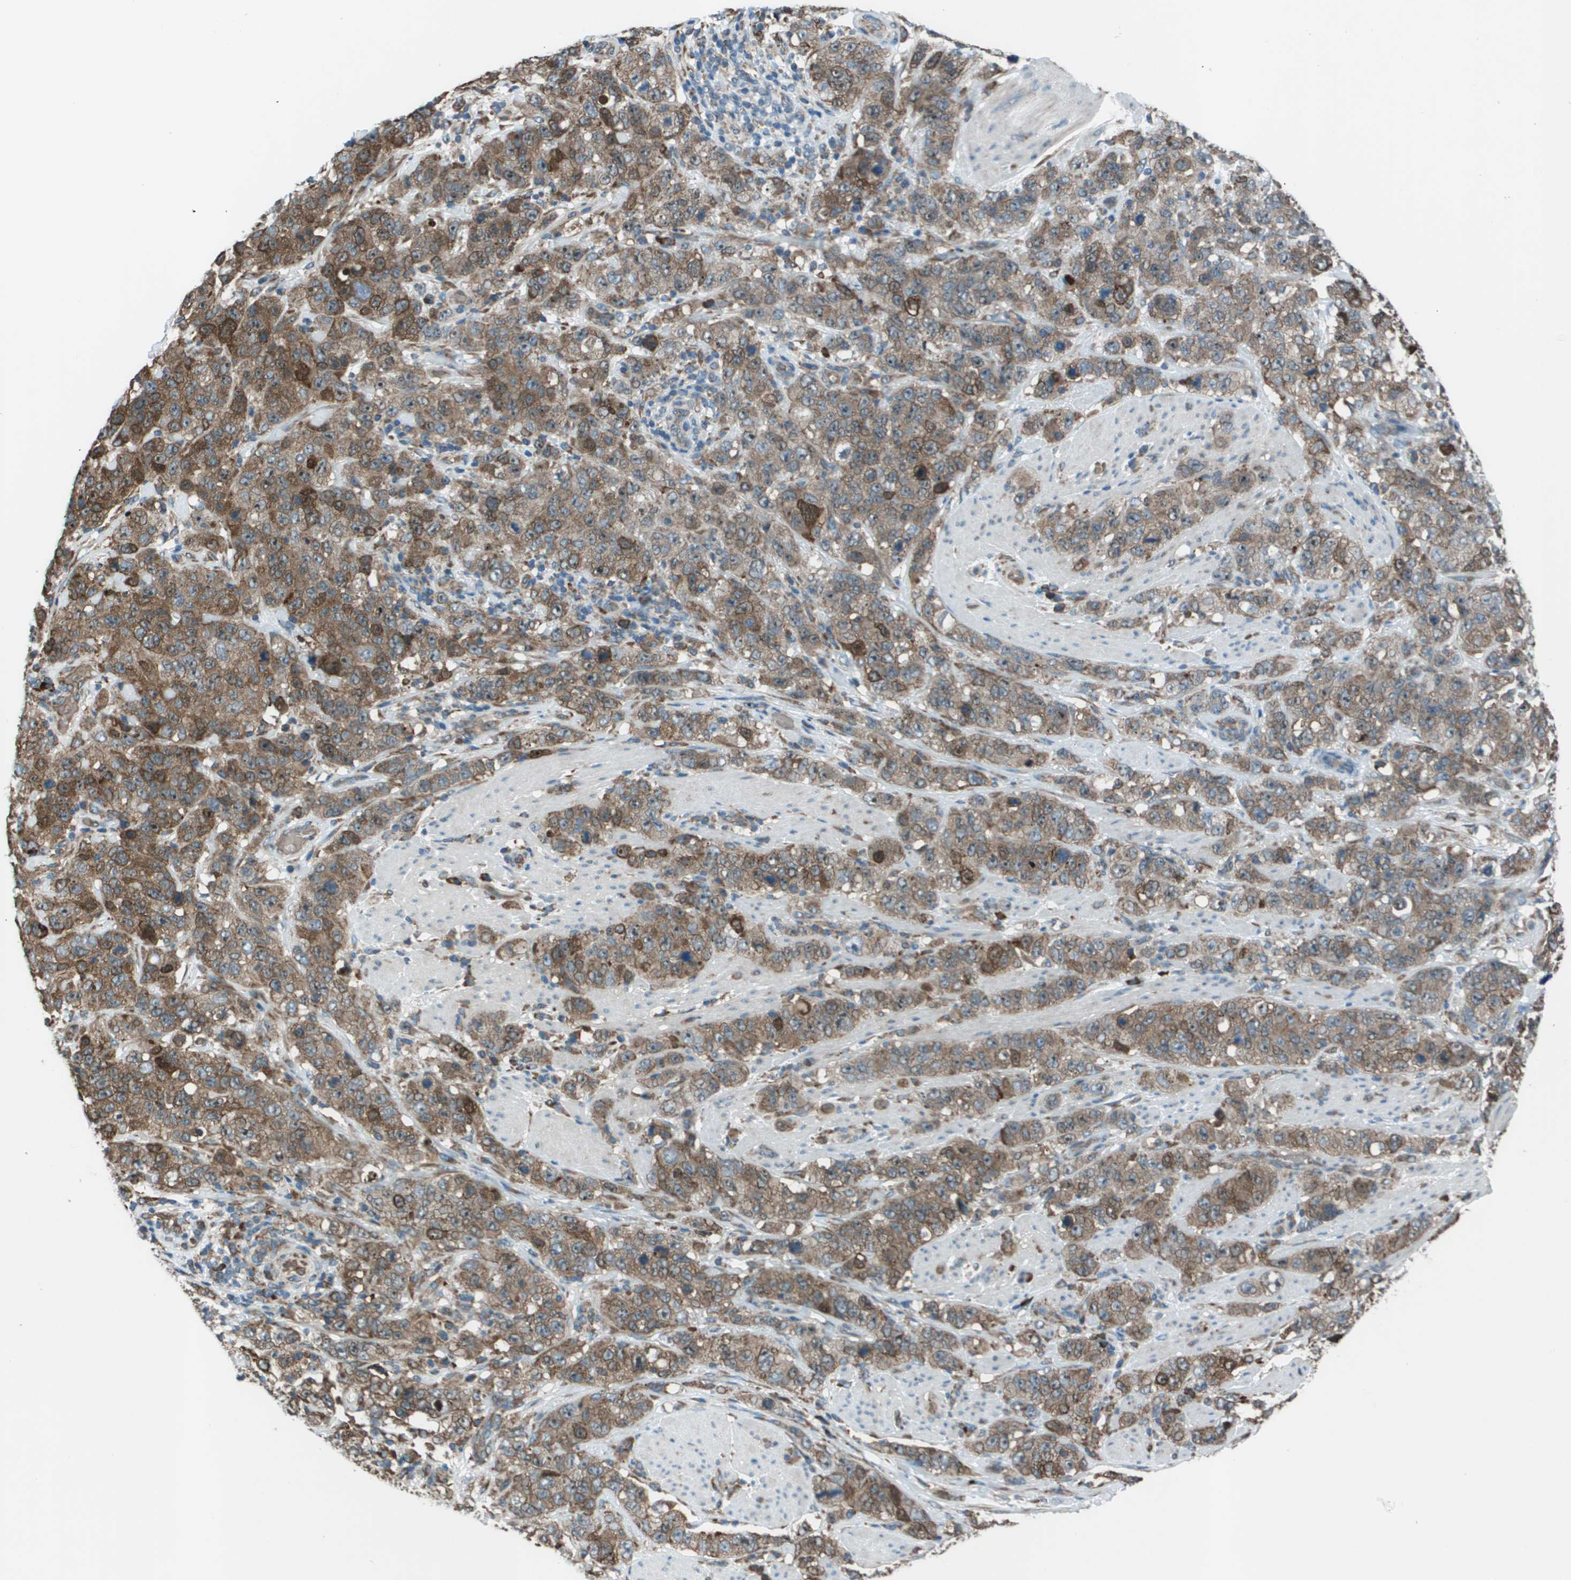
{"staining": {"intensity": "moderate", "quantity": ">75%", "location": "cytoplasmic/membranous"}, "tissue": "stomach cancer", "cell_type": "Tumor cells", "image_type": "cancer", "snomed": [{"axis": "morphology", "description": "Adenocarcinoma, NOS"}, {"axis": "topography", "description": "Stomach"}], "caption": "Immunohistochemistry image of neoplastic tissue: human stomach cancer stained using immunohistochemistry demonstrates medium levels of moderate protein expression localized specifically in the cytoplasmic/membranous of tumor cells, appearing as a cytoplasmic/membranous brown color.", "gene": "UTS2", "patient": {"sex": "male", "age": 48}}